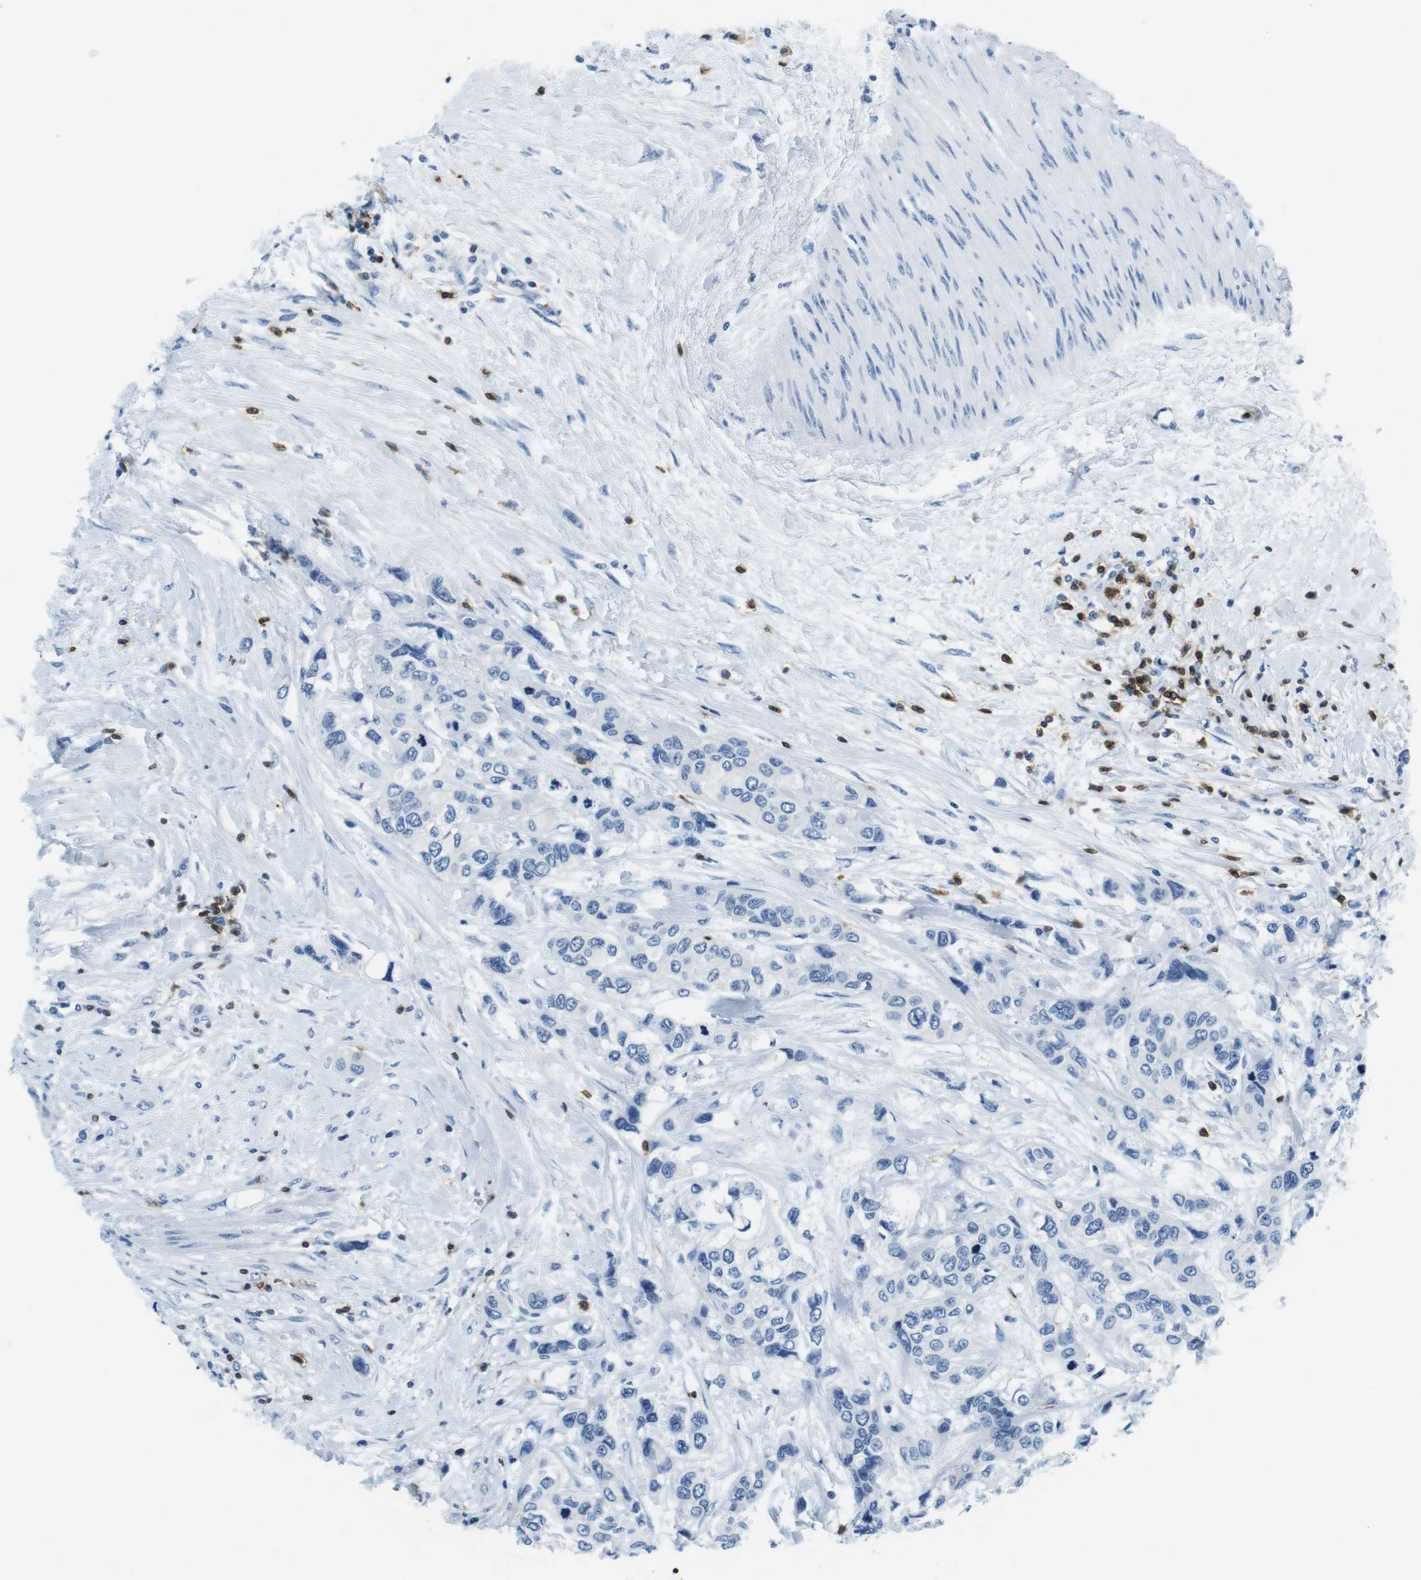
{"staining": {"intensity": "negative", "quantity": "none", "location": "none"}, "tissue": "urothelial cancer", "cell_type": "Tumor cells", "image_type": "cancer", "snomed": [{"axis": "morphology", "description": "Urothelial carcinoma, High grade"}, {"axis": "topography", "description": "Urinary bladder"}], "caption": "High magnification brightfield microscopy of urothelial carcinoma (high-grade) stained with DAB (3,3'-diaminobenzidine) (brown) and counterstained with hematoxylin (blue): tumor cells show no significant expression.", "gene": "LAT", "patient": {"sex": "female", "age": 56}}